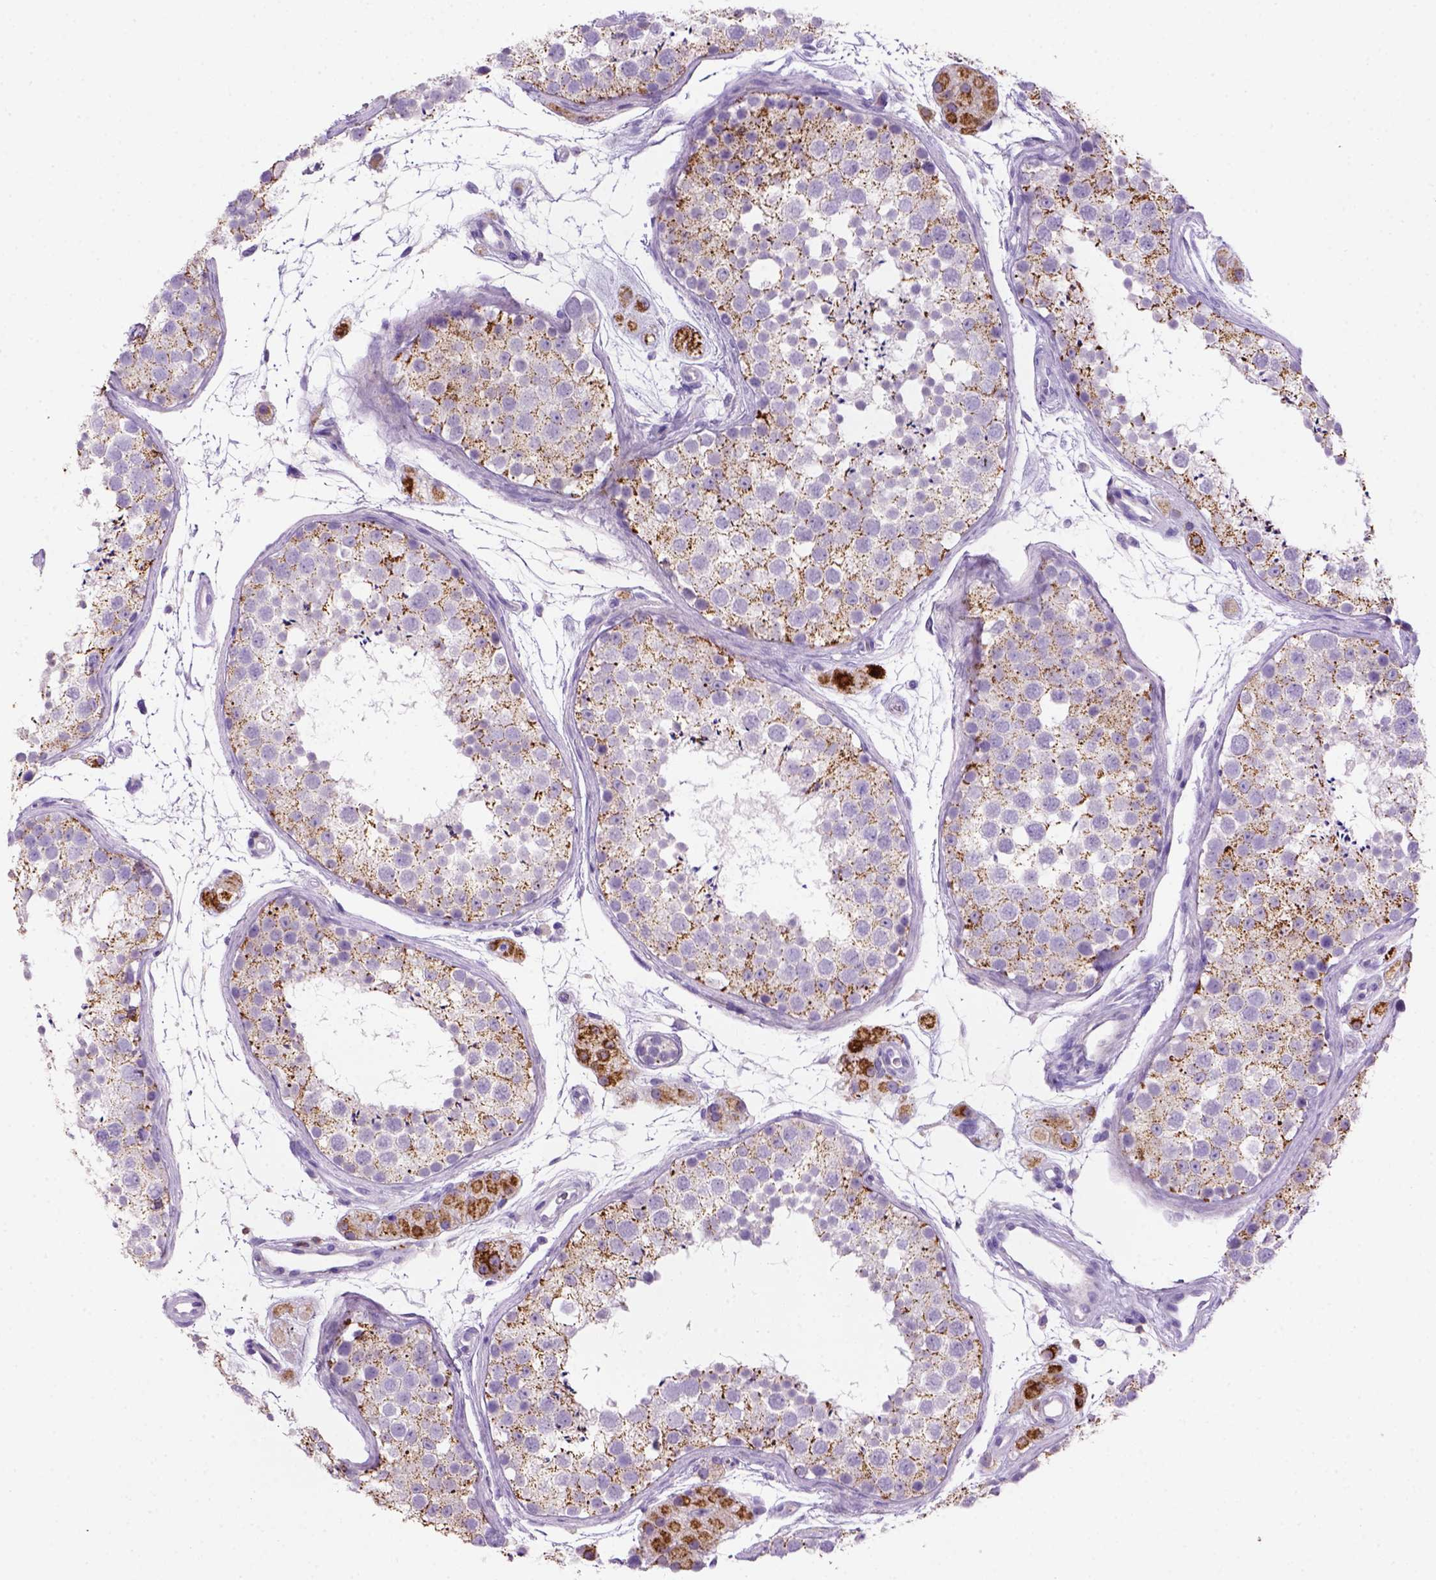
{"staining": {"intensity": "moderate", "quantity": "25%-75%", "location": "cytoplasmic/membranous"}, "tissue": "testis", "cell_type": "Cells in seminiferous ducts", "image_type": "normal", "snomed": [{"axis": "morphology", "description": "Normal tissue, NOS"}, {"axis": "topography", "description": "Testis"}], "caption": "Immunohistochemistry image of normal human testis stained for a protein (brown), which reveals medium levels of moderate cytoplasmic/membranous positivity in approximately 25%-75% of cells in seminiferous ducts.", "gene": "CD3E", "patient": {"sex": "male", "age": 41}}